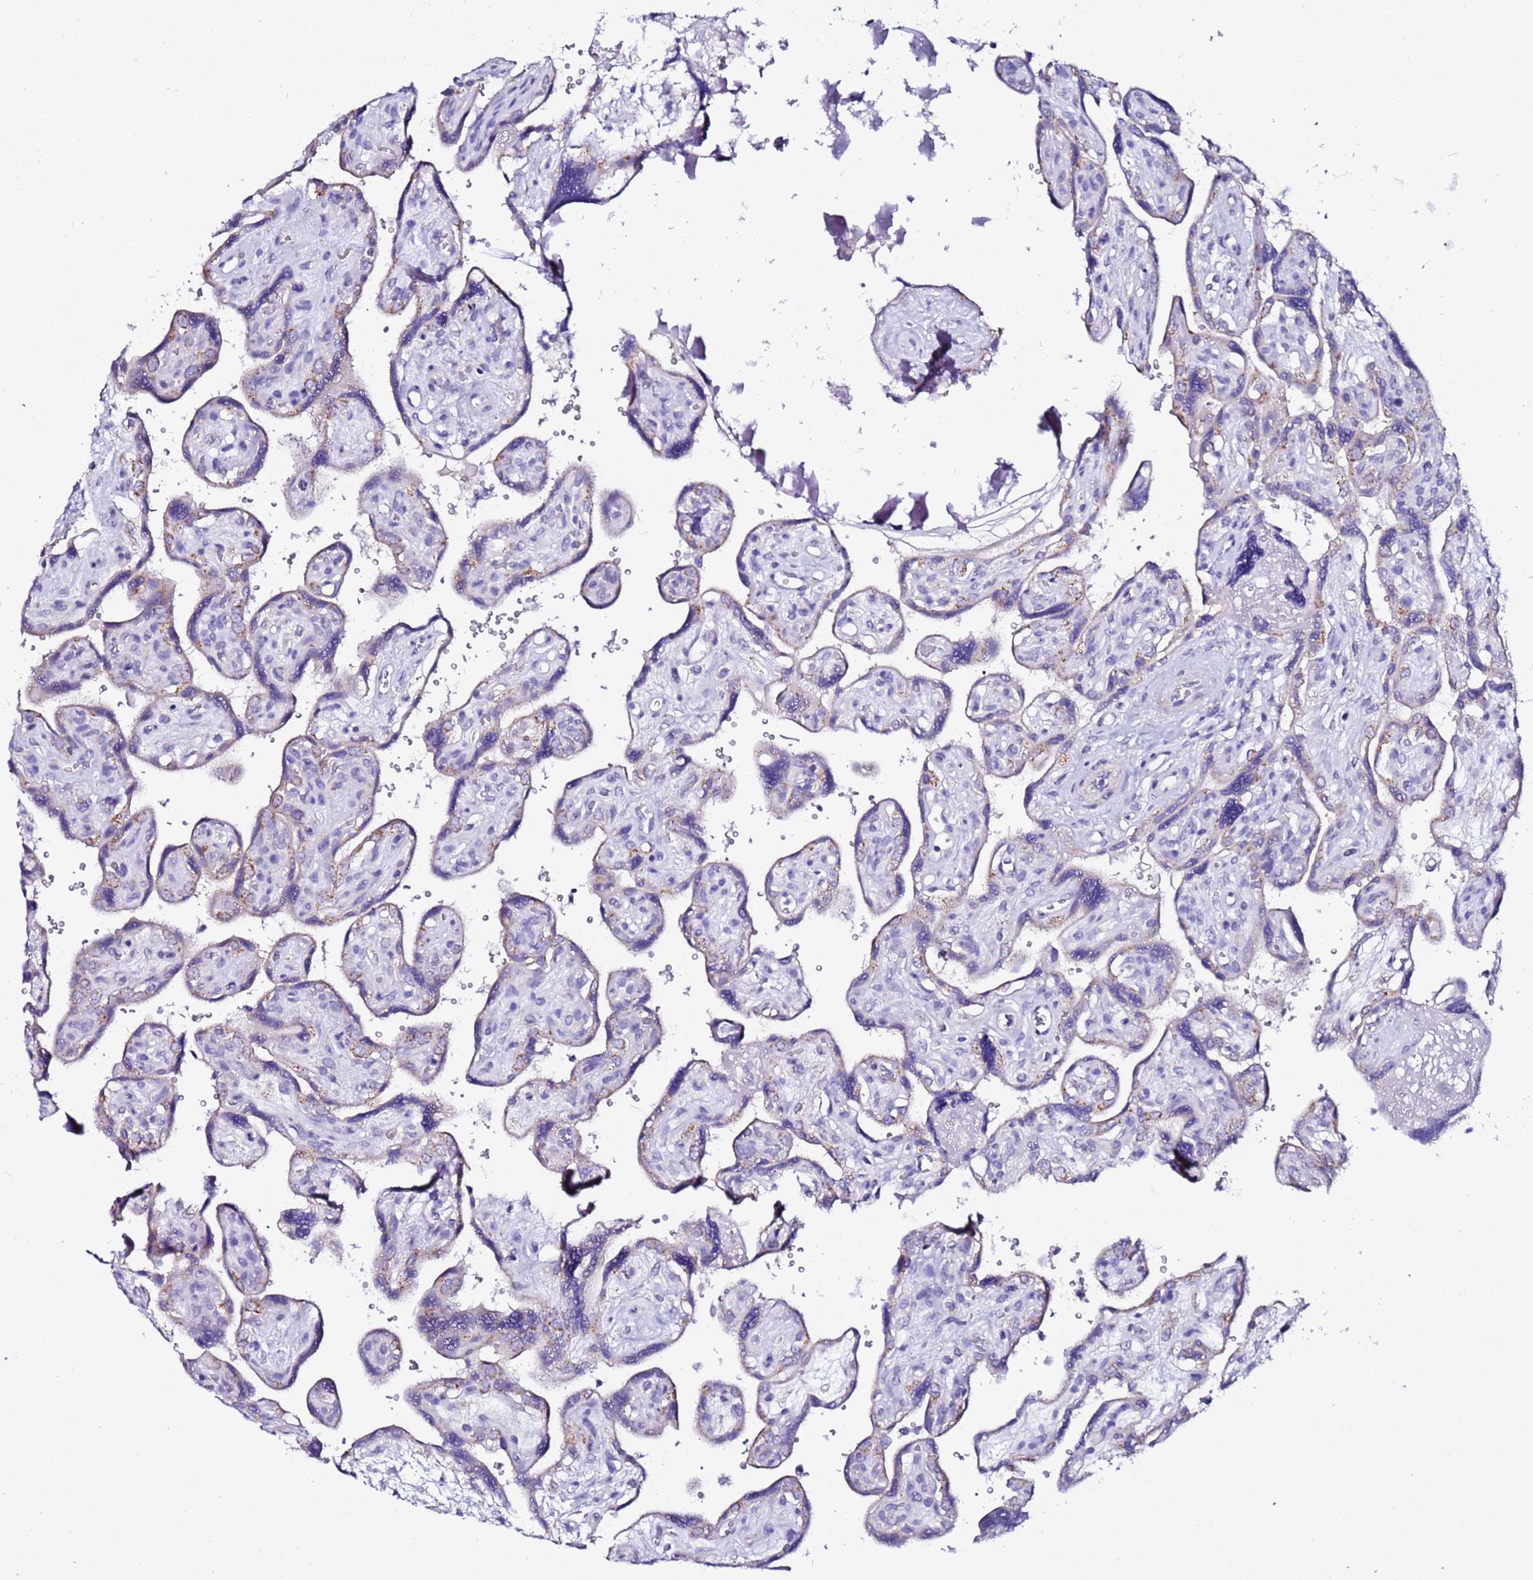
{"staining": {"intensity": "negative", "quantity": "none", "location": "none"}, "tissue": "placenta", "cell_type": "Decidual cells", "image_type": "normal", "snomed": [{"axis": "morphology", "description": "Normal tissue, NOS"}, {"axis": "topography", "description": "Placenta"}], "caption": "This photomicrograph is of normal placenta stained with immunohistochemistry (IHC) to label a protein in brown with the nuclei are counter-stained blue. There is no positivity in decidual cells. Nuclei are stained in blue.", "gene": "MYBPC3", "patient": {"sex": "female", "age": 39}}